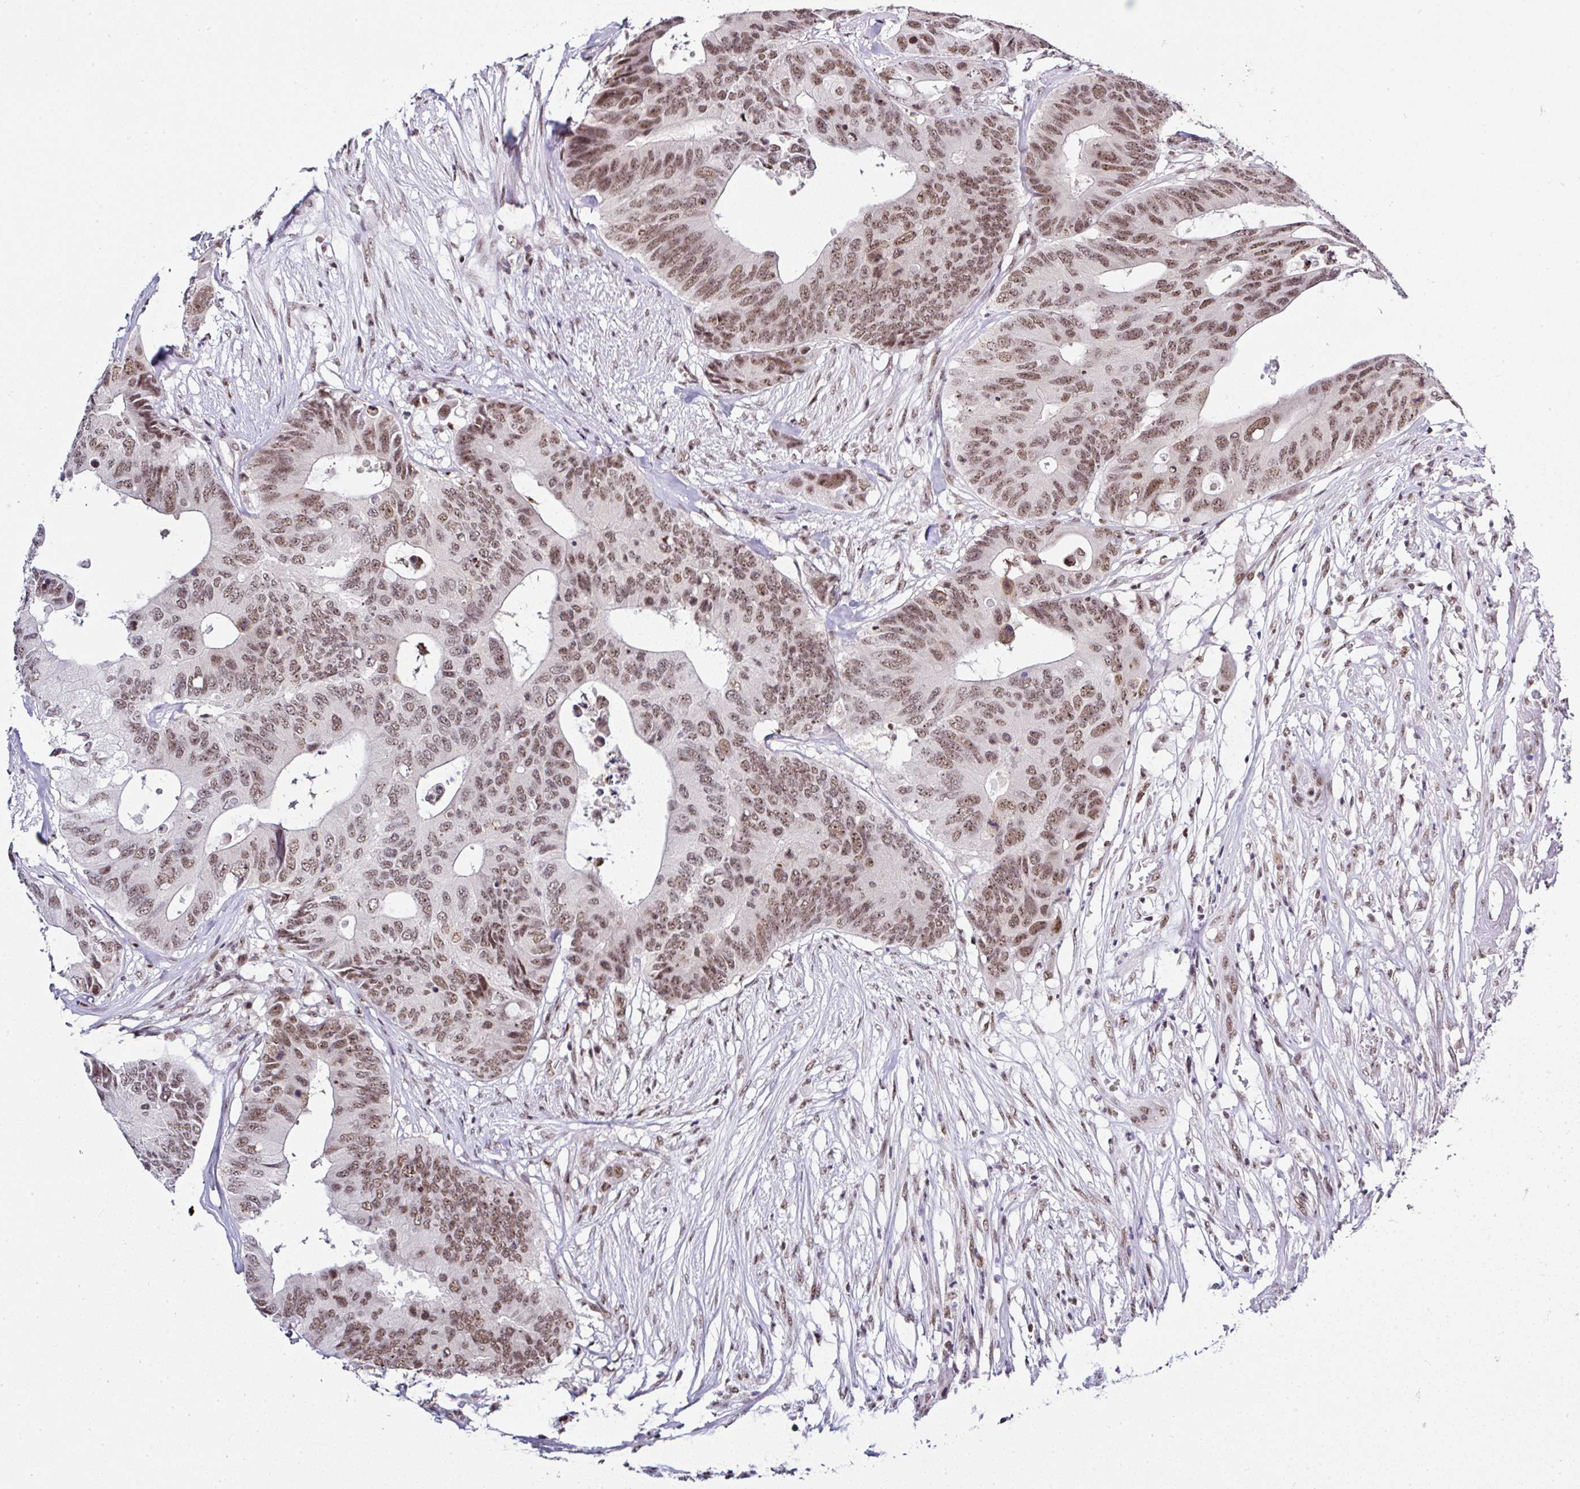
{"staining": {"intensity": "moderate", "quantity": ">75%", "location": "nuclear"}, "tissue": "colorectal cancer", "cell_type": "Tumor cells", "image_type": "cancer", "snomed": [{"axis": "morphology", "description": "Adenocarcinoma, NOS"}, {"axis": "topography", "description": "Colon"}], "caption": "High-power microscopy captured an IHC photomicrograph of colorectal cancer, revealing moderate nuclear positivity in approximately >75% of tumor cells.", "gene": "PTPN2", "patient": {"sex": "male", "age": 71}}